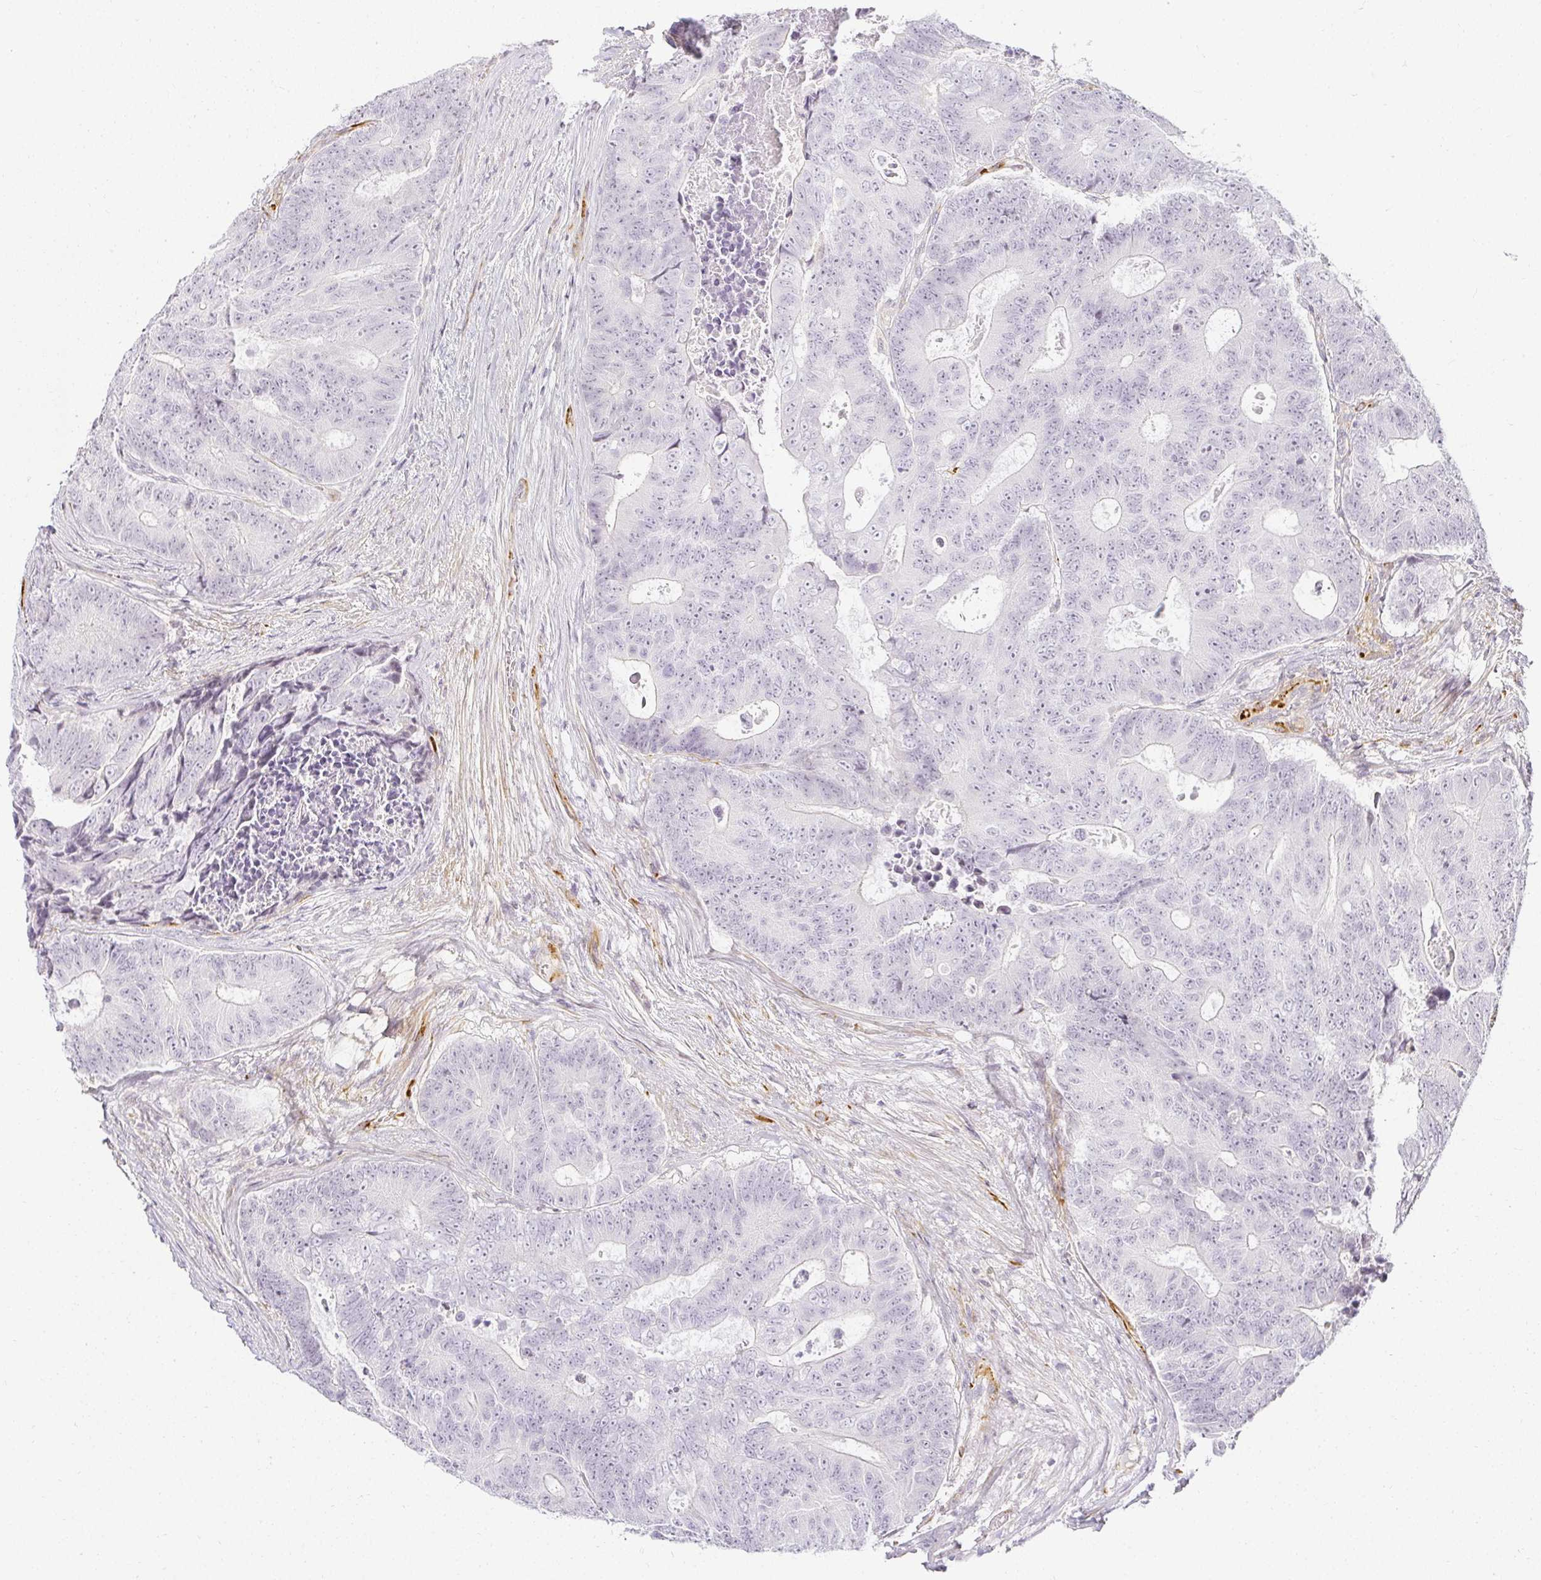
{"staining": {"intensity": "negative", "quantity": "none", "location": "none"}, "tissue": "colorectal cancer", "cell_type": "Tumor cells", "image_type": "cancer", "snomed": [{"axis": "morphology", "description": "Adenocarcinoma, NOS"}, {"axis": "topography", "description": "Colon"}], "caption": "IHC histopathology image of colorectal cancer stained for a protein (brown), which exhibits no positivity in tumor cells. (DAB immunohistochemistry with hematoxylin counter stain).", "gene": "ACAN", "patient": {"sex": "female", "age": 48}}